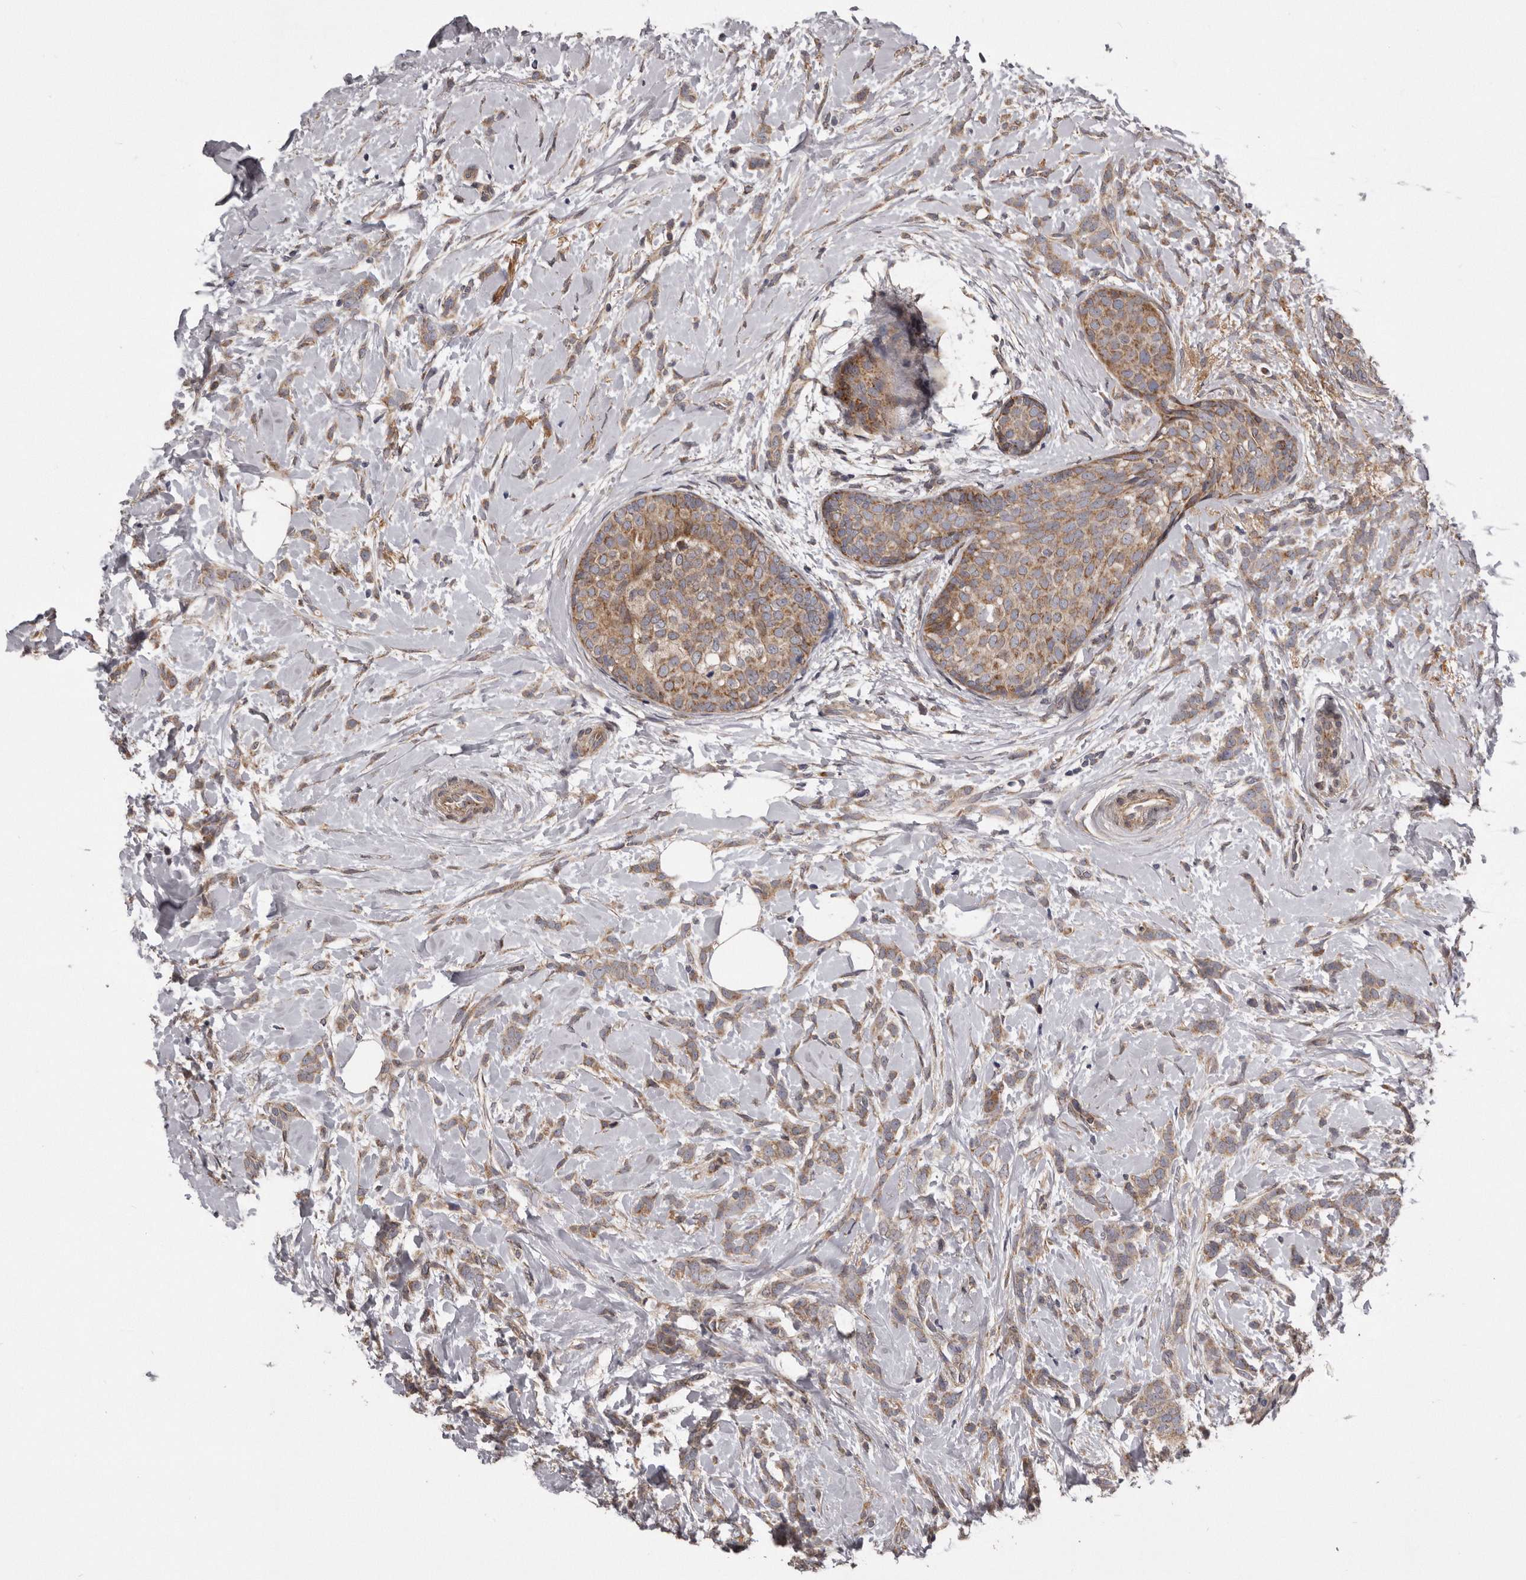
{"staining": {"intensity": "moderate", "quantity": ">75%", "location": "cytoplasmic/membranous"}, "tissue": "breast cancer", "cell_type": "Tumor cells", "image_type": "cancer", "snomed": [{"axis": "morphology", "description": "Lobular carcinoma, in situ"}, {"axis": "morphology", "description": "Lobular carcinoma"}, {"axis": "topography", "description": "Breast"}], "caption": "This is an image of immunohistochemistry (IHC) staining of breast cancer, which shows moderate staining in the cytoplasmic/membranous of tumor cells.", "gene": "ARMCX1", "patient": {"sex": "female", "age": 41}}